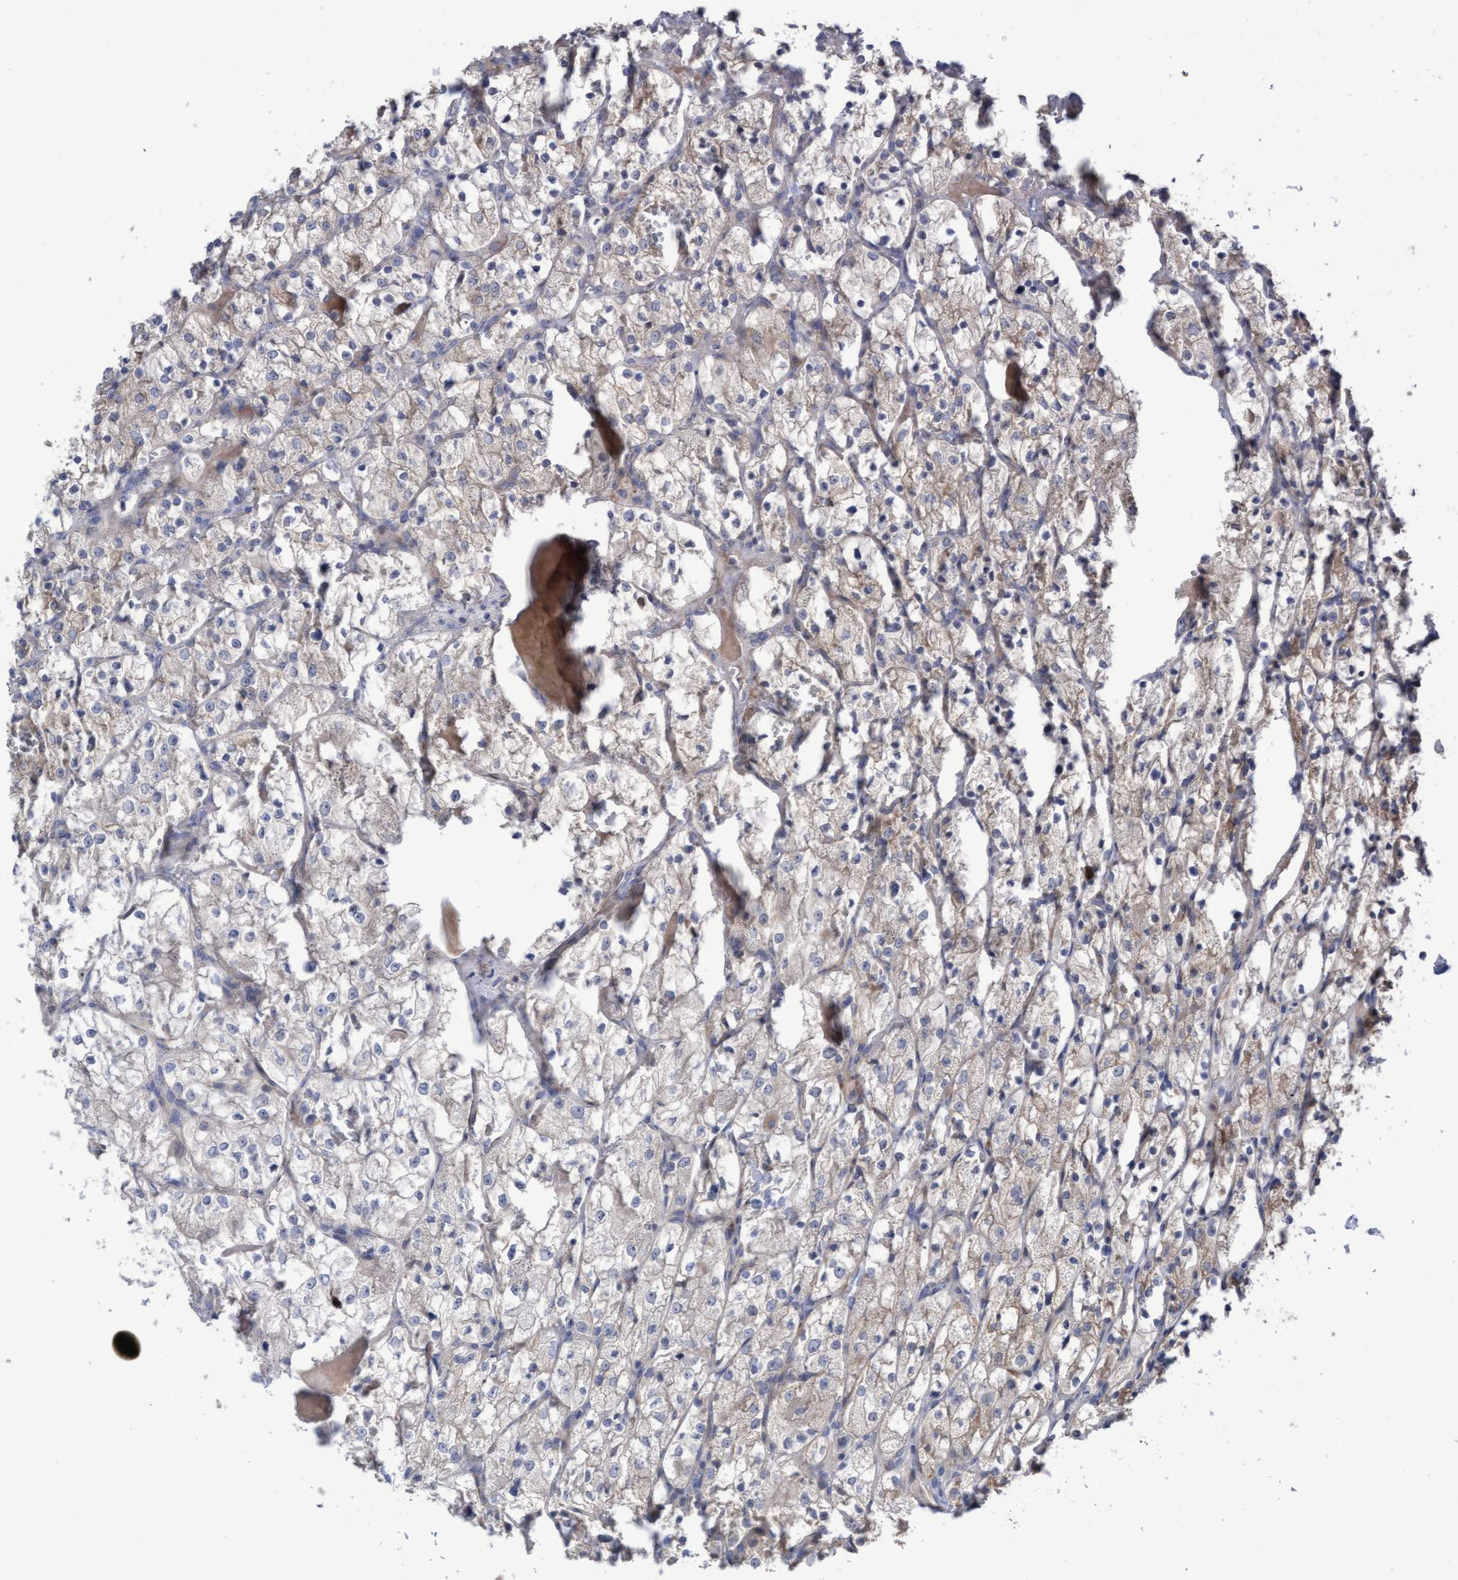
{"staining": {"intensity": "weak", "quantity": "<25%", "location": "cytoplasmic/membranous"}, "tissue": "renal cancer", "cell_type": "Tumor cells", "image_type": "cancer", "snomed": [{"axis": "morphology", "description": "Adenocarcinoma, NOS"}, {"axis": "topography", "description": "Kidney"}], "caption": "An immunohistochemistry (IHC) photomicrograph of adenocarcinoma (renal) is shown. There is no staining in tumor cells of adenocarcinoma (renal).", "gene": "KRT24", "patient": {"sex": "female", "age": 69}}